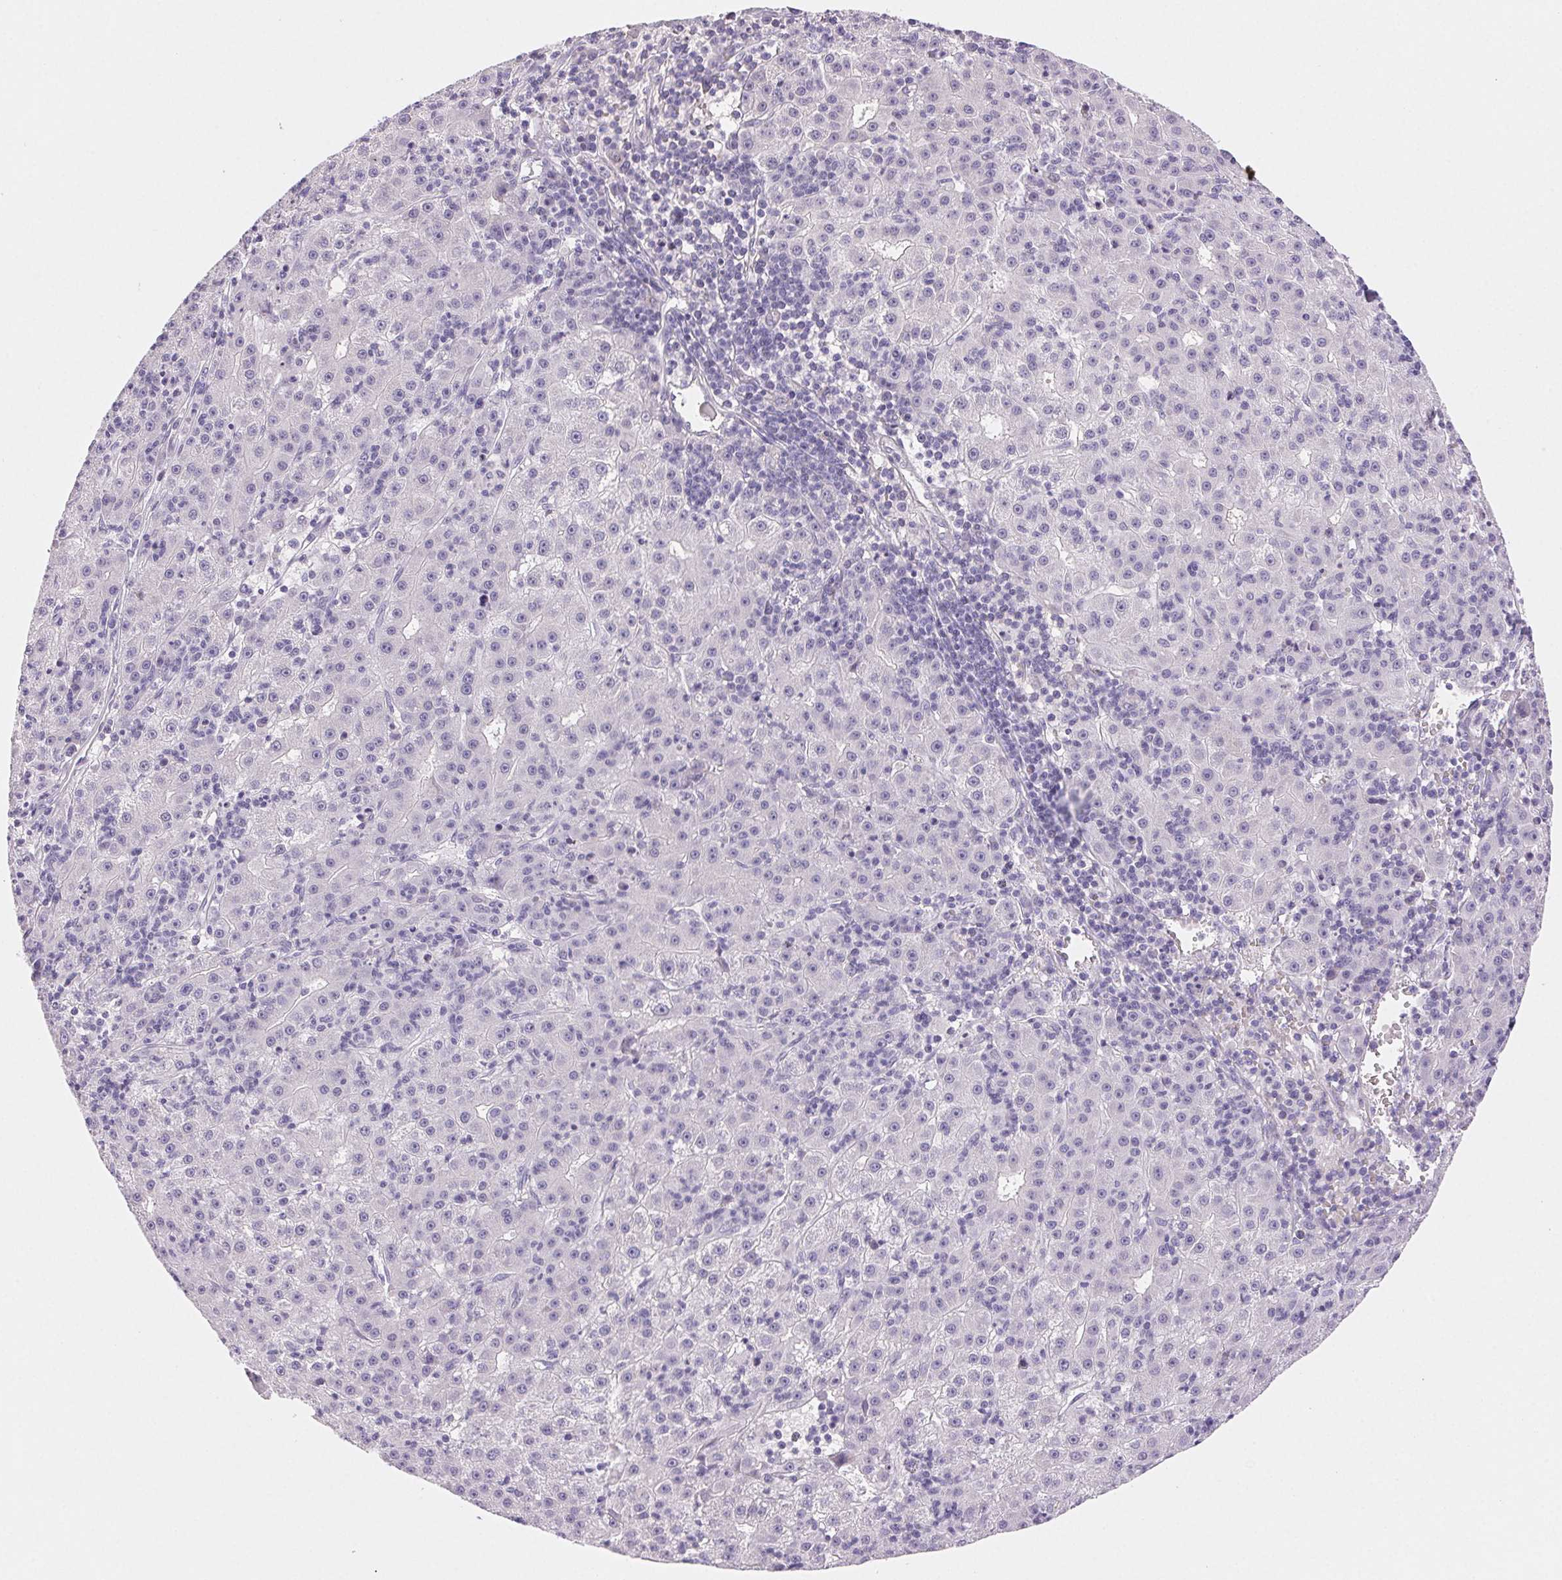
{"staining": {"intensity": "negative", "quantity": "none", "location": "none"}, "tissue": "liver cancer", "cell_type": "Tumor cells", "image_type": "cancer", "snomed": [{"axis": "morphology", "description": "Carcinoma, Hepatocellular, NOS"}, {"axis": "topography", "description": "Liver"}], "caption": "The histopathology image displays no staining of tumor cells in liver cancer (hepatocellular carcinoma).", "gene": "BPIFB2", "patient": {"sex": "male", "age": 76}}